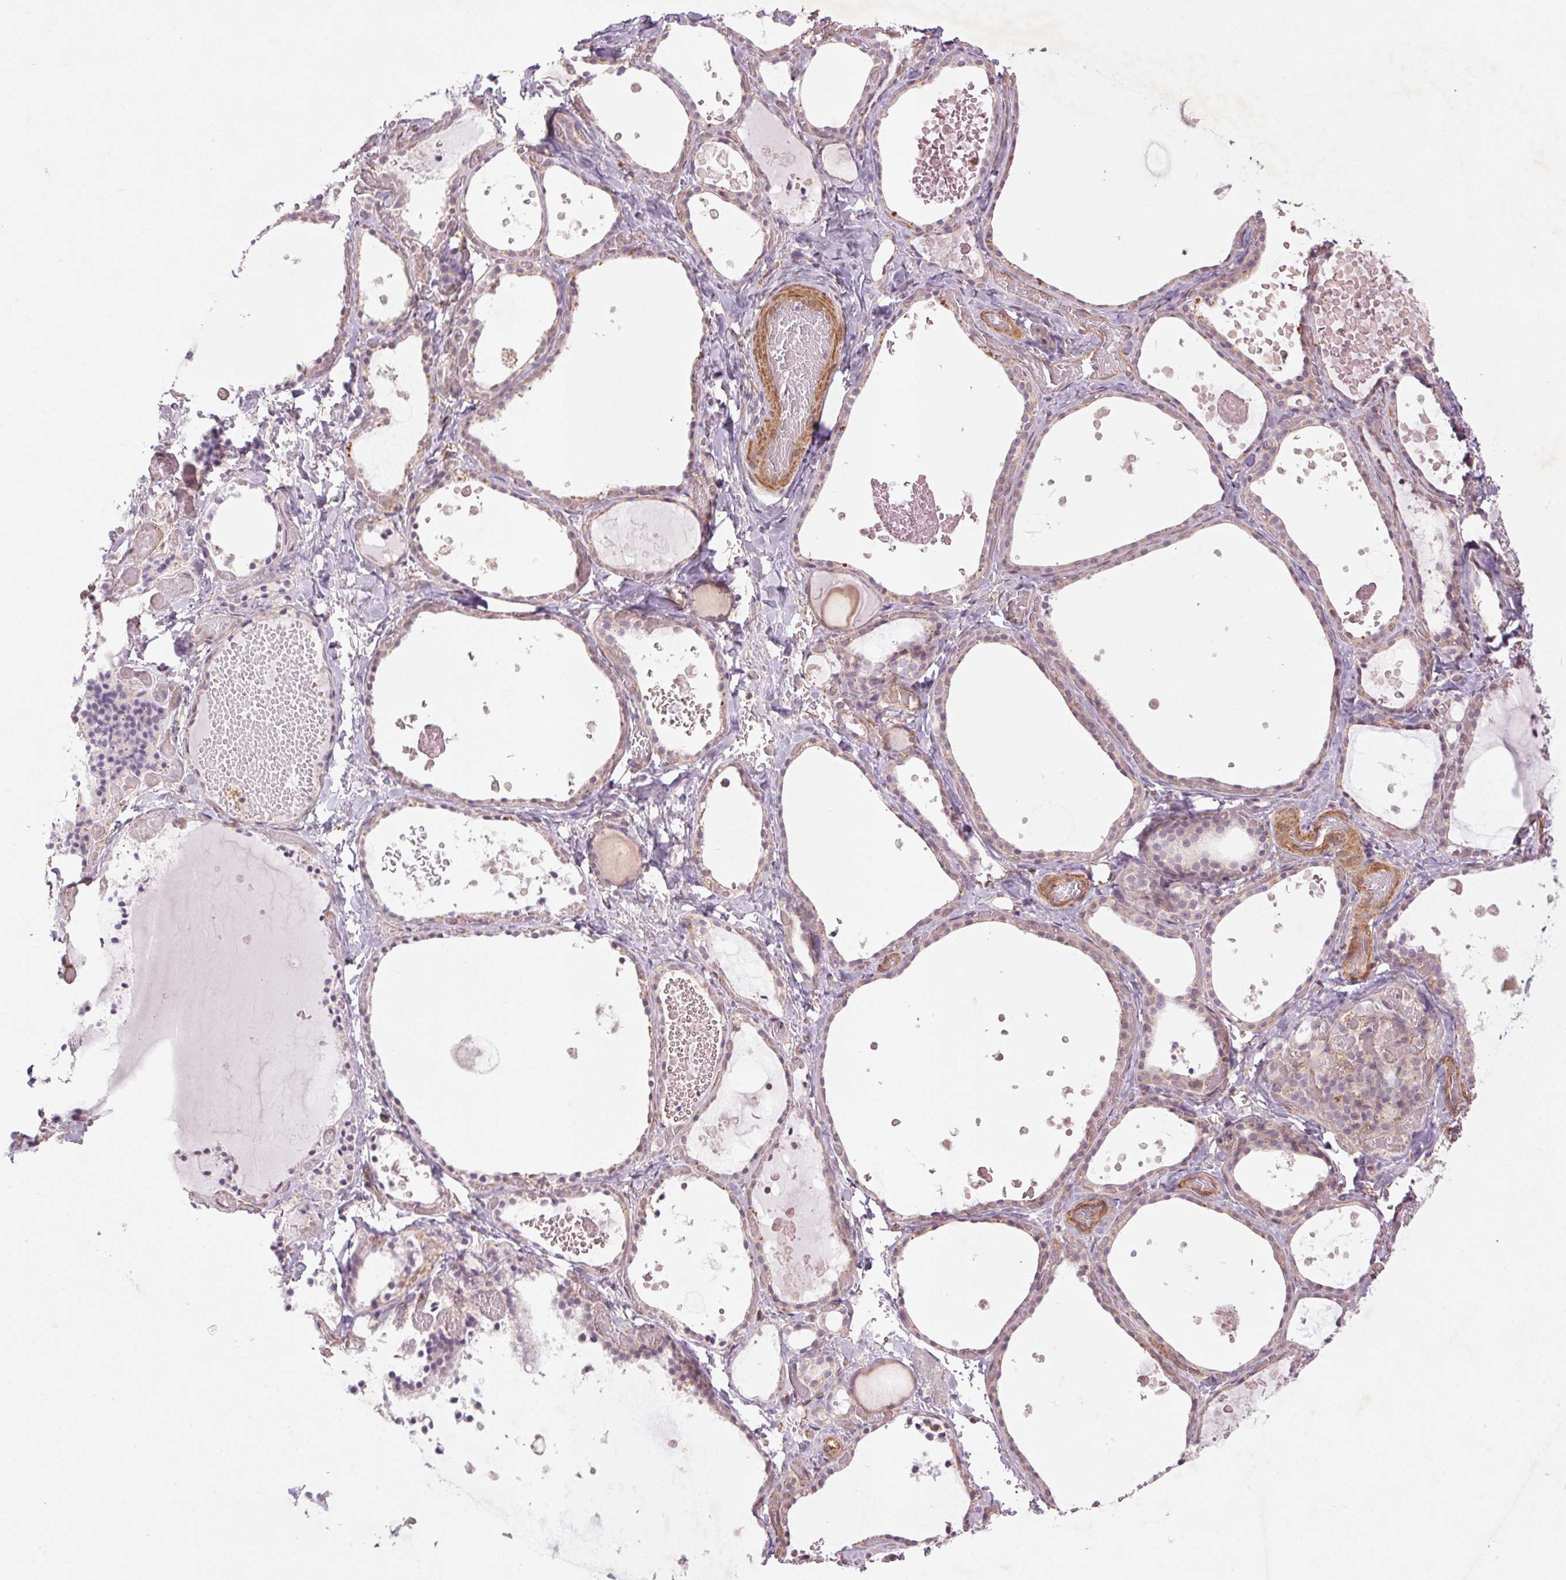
{"staining": {"intensity": "weak", "quantity": "25%-75%", "location": "cytoplasmic/membranous"}, "tissue": "thyroid gland", "cell_type": "Glandular cells", "image_type": "normal", "snomed": [{"axis": "morphology", "description": "Normal tissue, NOS"}, {"axis": "topography", "description": "Thyroid gland"}], "caption": "A brown stain highlights weak cytoplasmic/membranous expression of a protein in glandular cells of unremarkable thyroid gland. (Brightfield microscopy of DAB IHC at high magnification).", "gene": "CCSER1", "patient": {"sex": "female", "age": 56}}